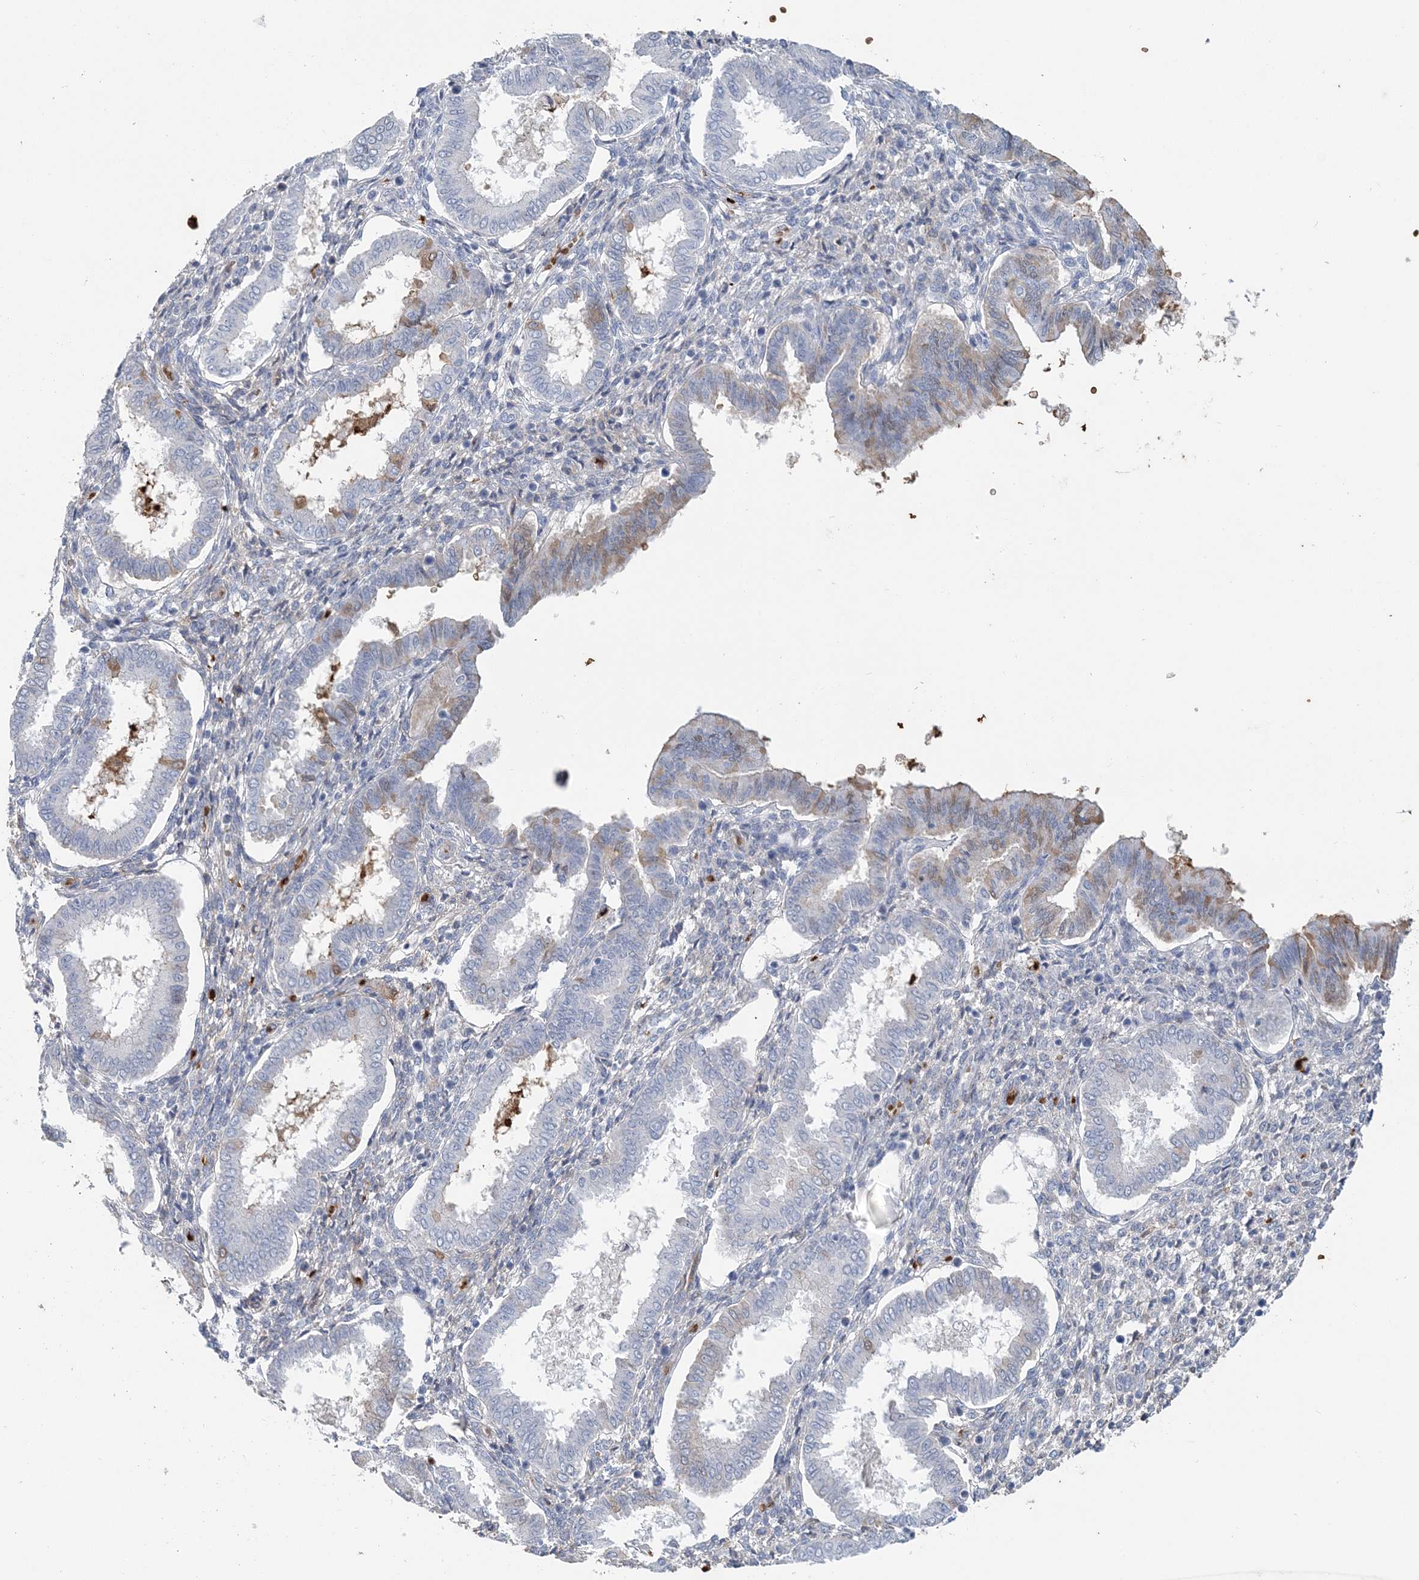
{"staining": {"intensity": "weak", "quantity": "25%-75%", "location": "cytoplasmic/membranous"}, "tissue": "endometrium", "cell_type": "Cells in endometrial stroma", "image_type": "normal", "snomed": [{"axis": "morphology", "description": "Normal tissue, NOS"}, {"axis": "topography", "description": "Endometrium"}], "caption": "Unremarkable endometrium demonstrates weak cytoplasmic/membranous positivity in about 25%-75% of cells in endometrial stroma, visualized by immunohistochemistry.", "gene": "HBD", "patient": {"sex": "female", "age": 24}}